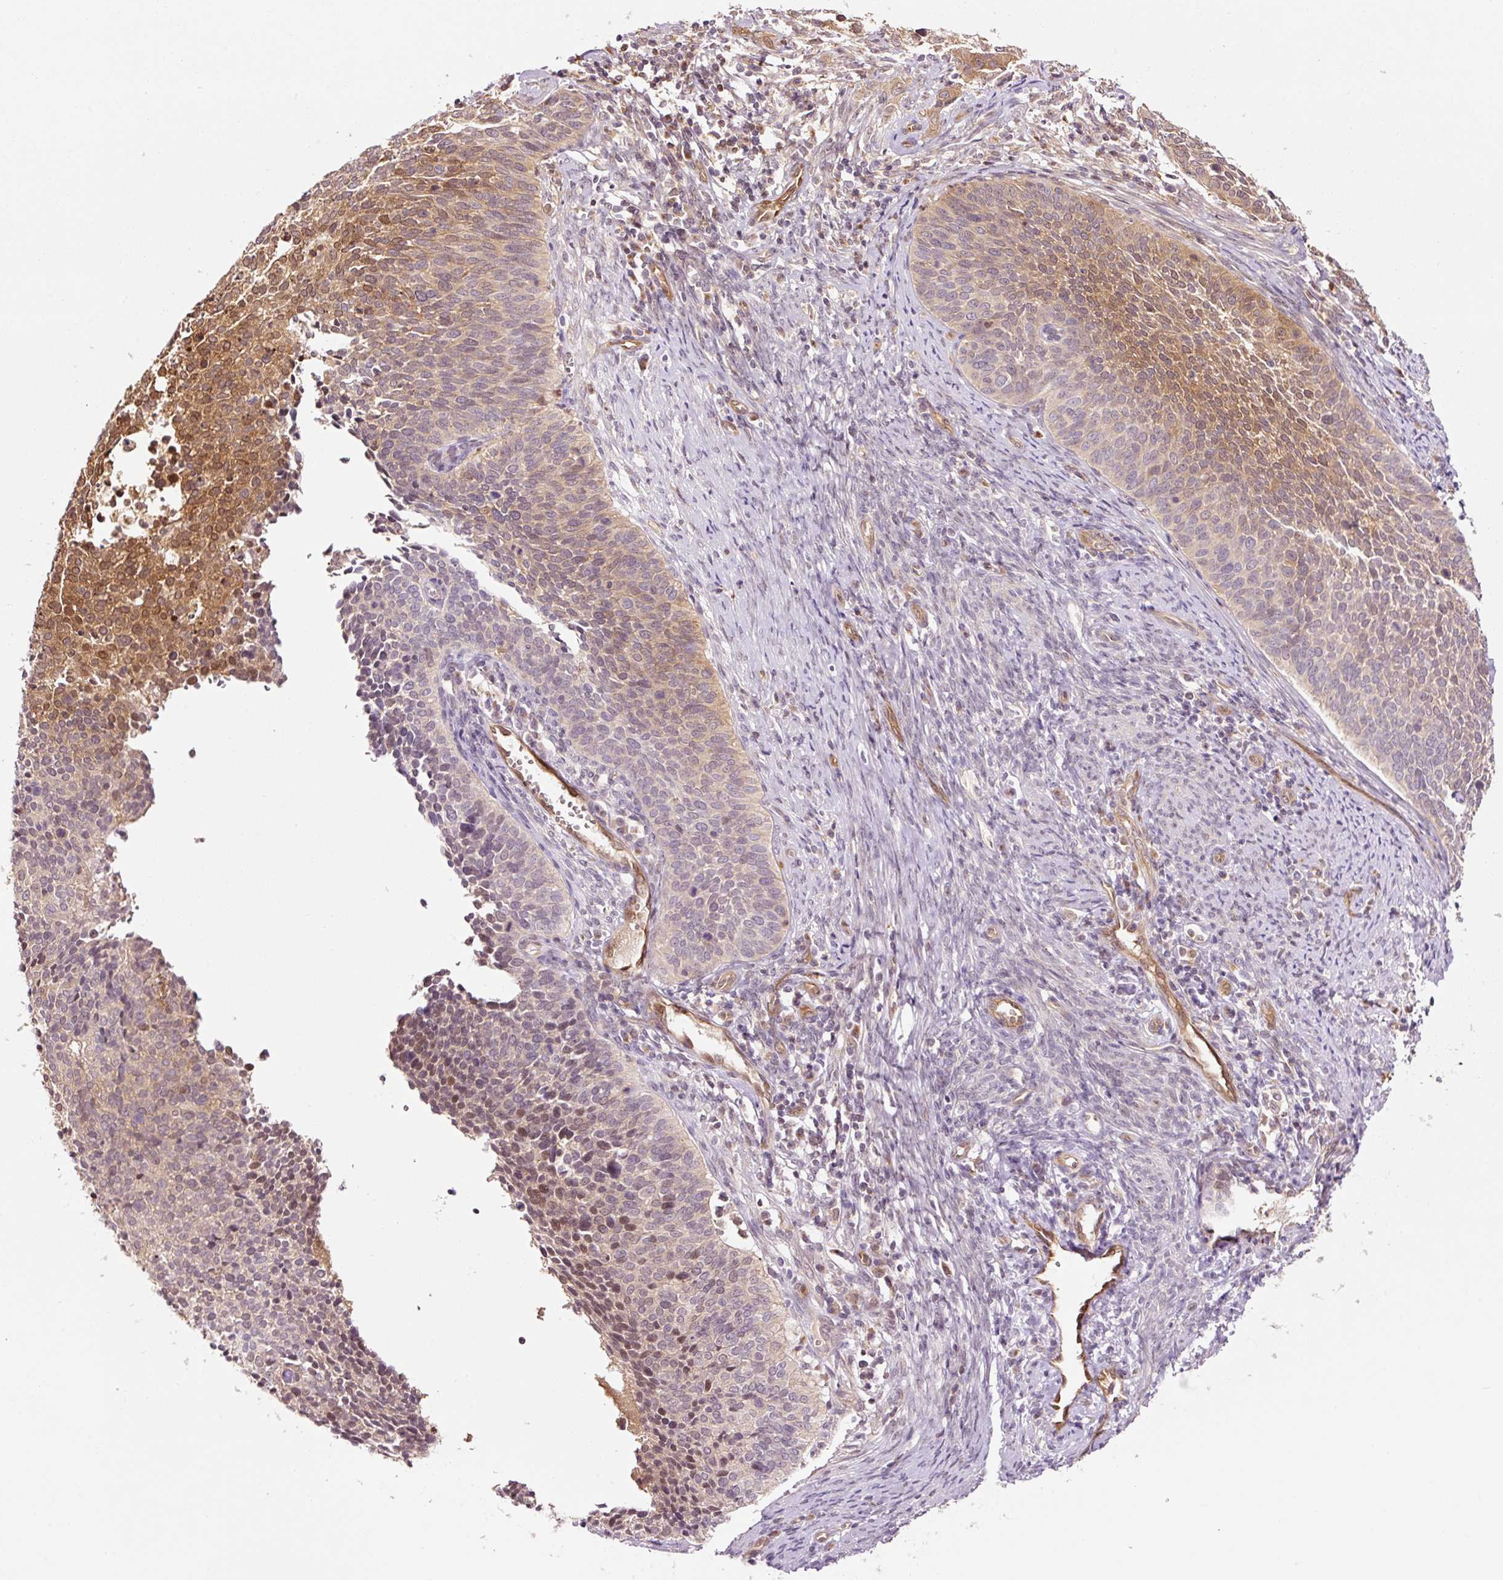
{"staining": {"intensity": "moderate", "quantity": "25%-75%", "location": "cytoplasmic/membranous,nuclear"}, "tissue": "cervical cancer", "cell_type": "Tumor cells", "image_type": "cancer", "snomed": [{"axis": "morphology", "description": "Squamous cell carcinoma, NOS"}, {"axis": "topography", "description": "Cervix"}], "caption": "This is a histology image of IHC staining of cervical cancer, which shows moderate staining in the cytoplasmic/membranous and nuclear of tumor cells.", "gene": "FBXL14", "patient": {"sex": "female", "age": 34}}